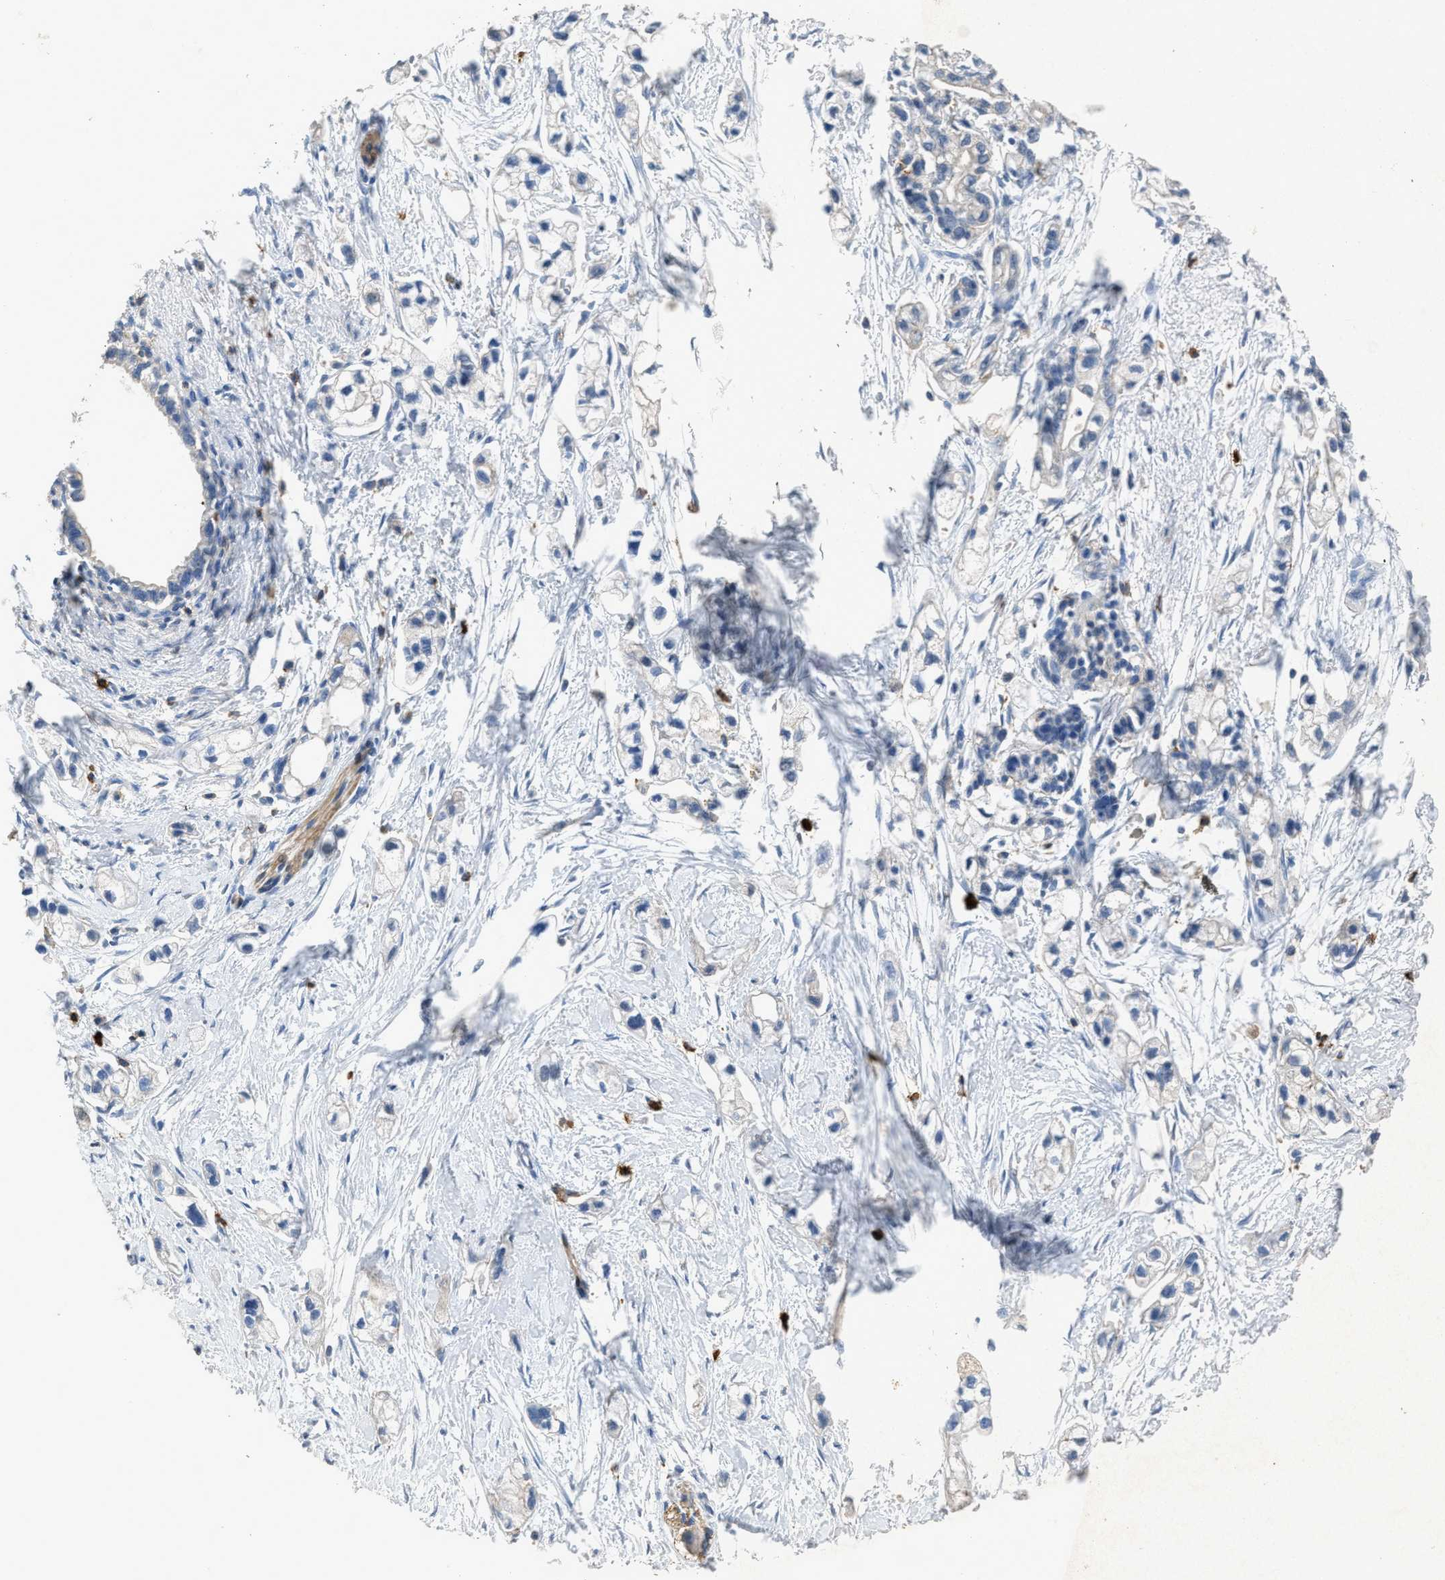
{"staining": {"intensity": "negative", "quantity": "none", "location": "none"}, "tissue": "pancreatic cancer", "cell_type": "Tumor cells", "image_type": "cancer", "snomed": [{"axis": "morphology", "description": "Adenocarcinoma, NOS"}, {"axis": "topography", "description": "Pancreas"}], "caption": "This image is of adenocarcinoma (pancreatic) stained with IHC to label a protein in brown with the nuclei are counter-stained blue. There is no expression in tumor cells.", "gene": "OR51E1", "patient": {"sex": "male", "age": 74}}